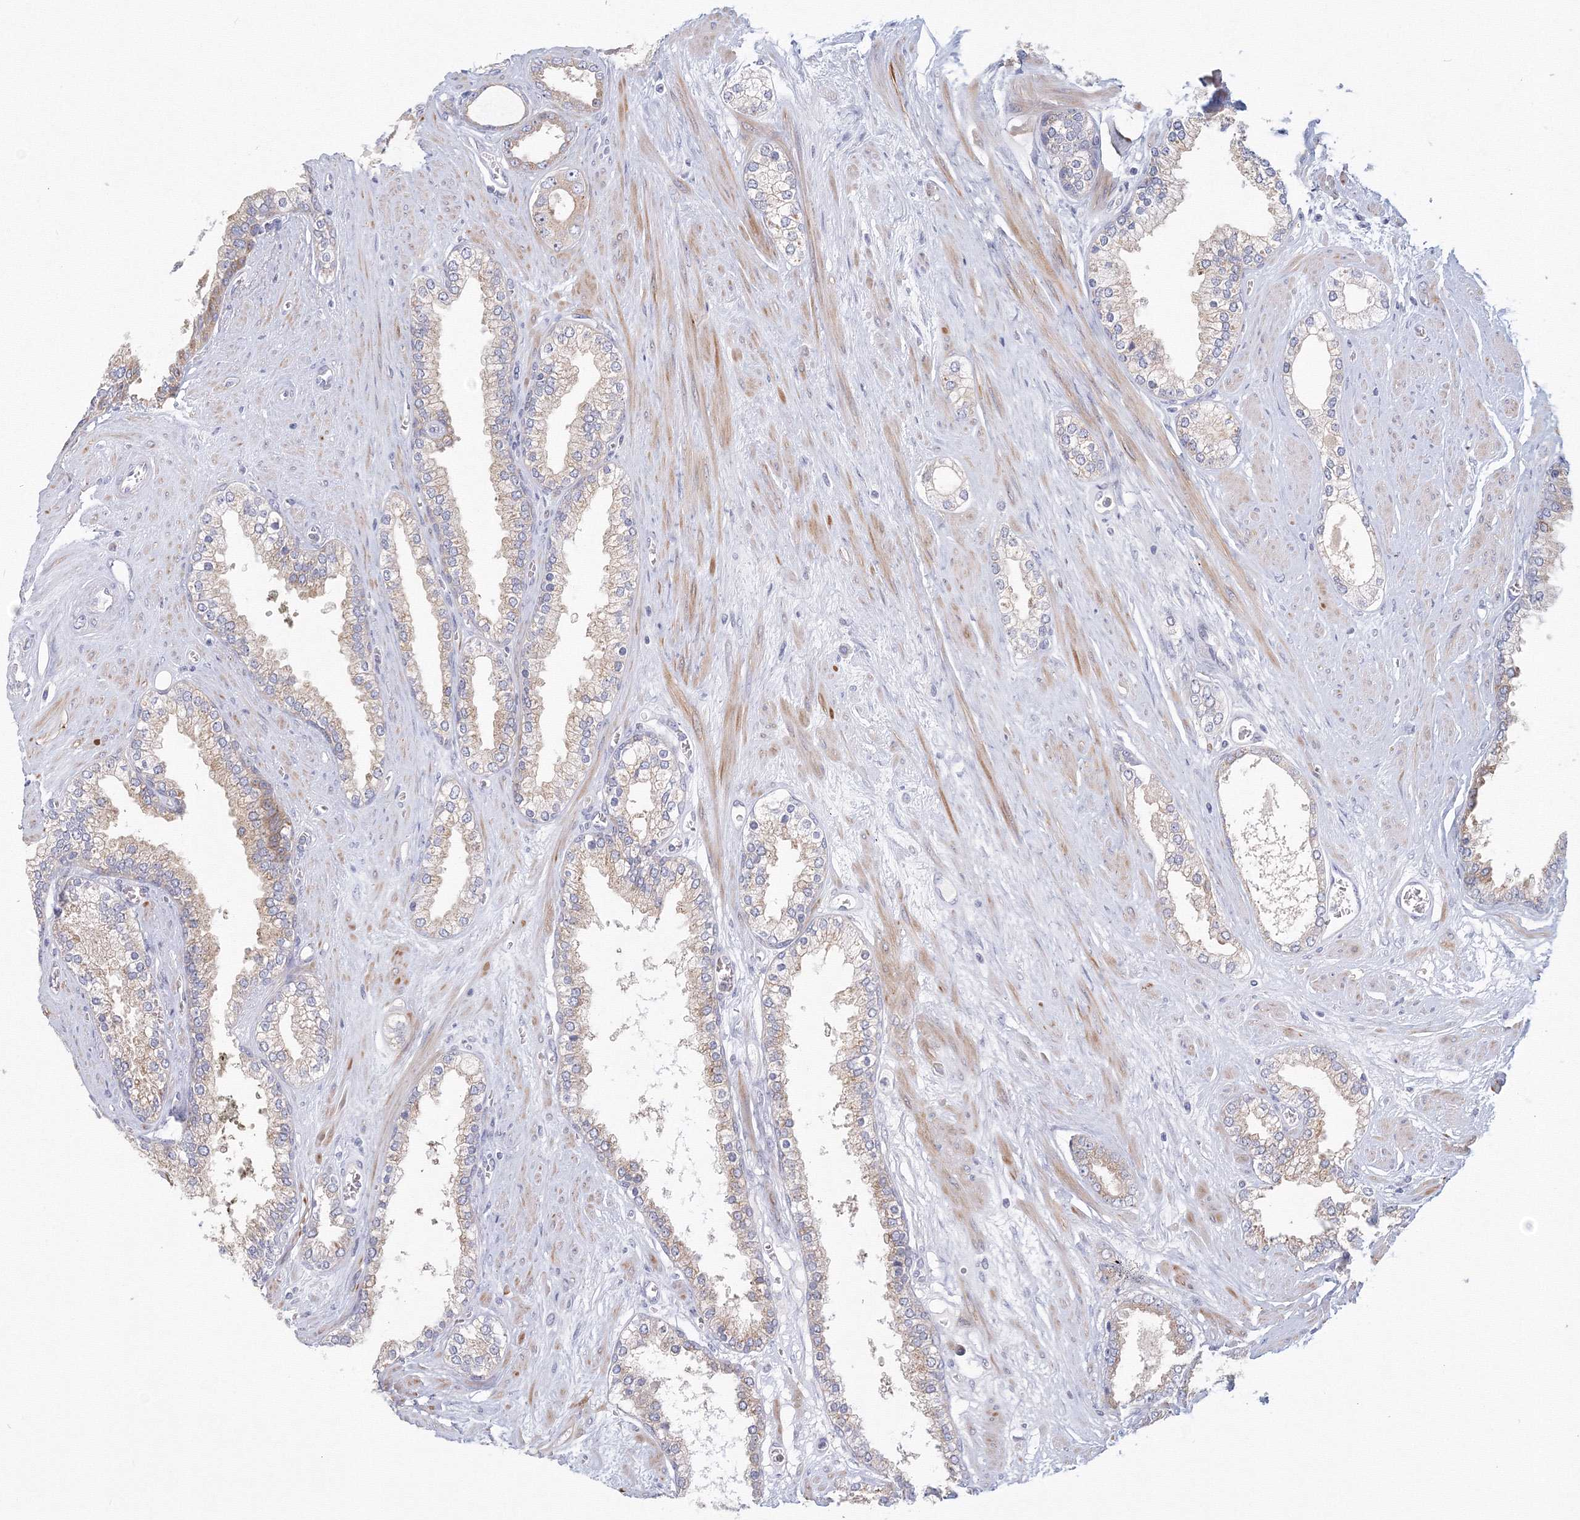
{"staining": {"intensity": "weak", "quantity": "25%-75%", "location": "cytoplasmic/membranous"}, "tissue": "prostate cancer", "cell_type": "Tumor cells", "image_type": "cancer", "snomed": [{"axis": "morphology", "description": "Adenocarcinoma, Low grade"}, {"axis": "topography", "description": "Prostate"}], "caption": "Immunohistochemistry (IHC) of human prostate adenocarcinoma (low-grade) displays low levels of weak cytoplasmic/membranous positivity in approximately 25%-75% of tumor cells.", "gene": "TACC2", "patient": {"sex": "male", "age": 62}}